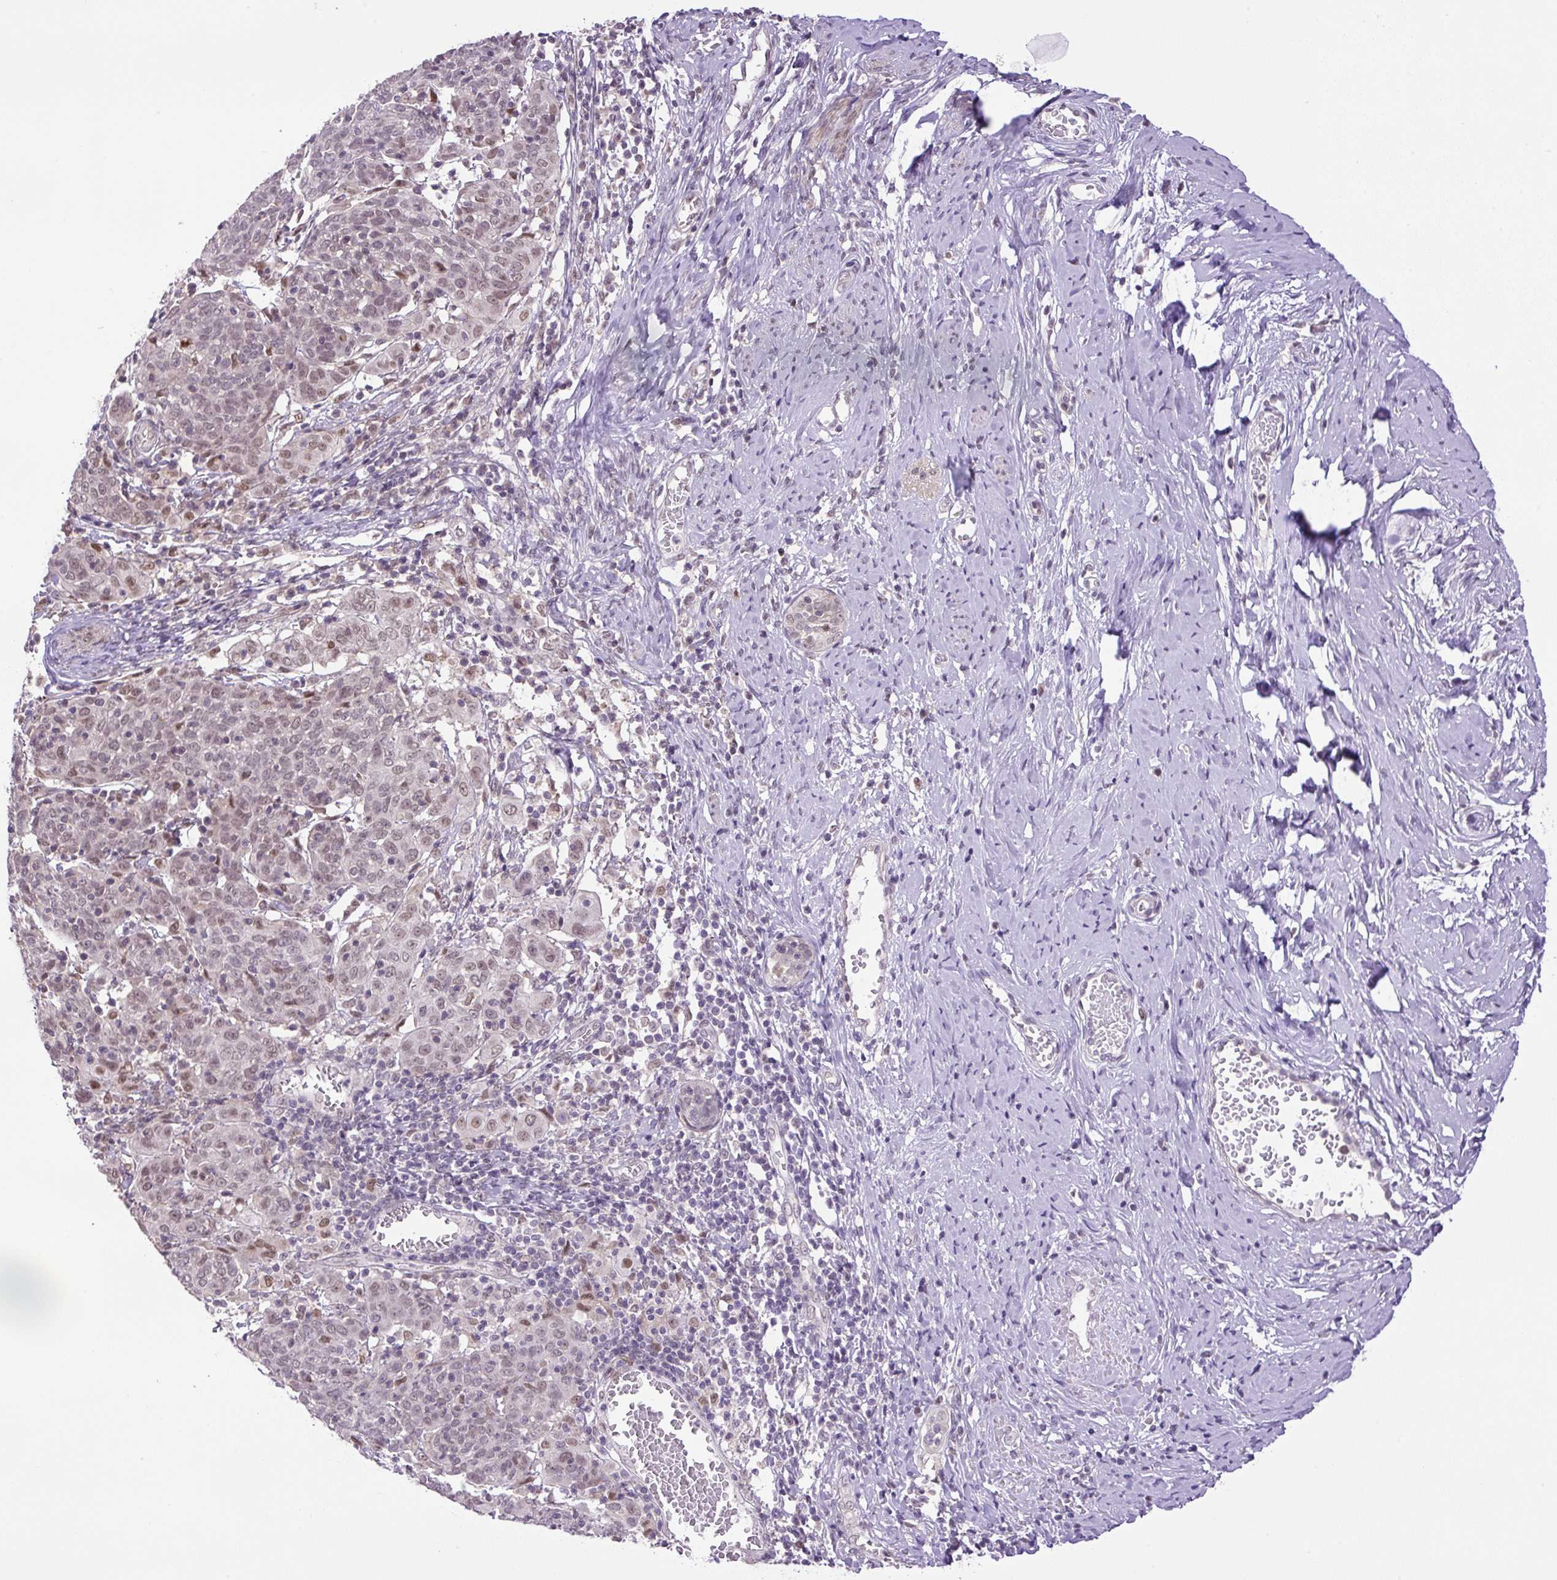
{"staining": {"intensity": "moderate", "quantity": "<25%", "location": "nuclear"}, "tissue": "cervical cancer", "cell_type": "Tumor cells", "image_type": "cancer", "snomed": [{"axis": "morphology", "description": "Squamous cell carcinoma, NOS"}, {"axis": "topography", "description": "Cervix"}], "caption": "Human cervical squamous cell carcinoma stained with a brown dye demonstrates moderate nuclear positive staining in approximately <25% of tumor cells.", "gene": "KPNA1", "patient": {"sex": "female", "age": 67}}